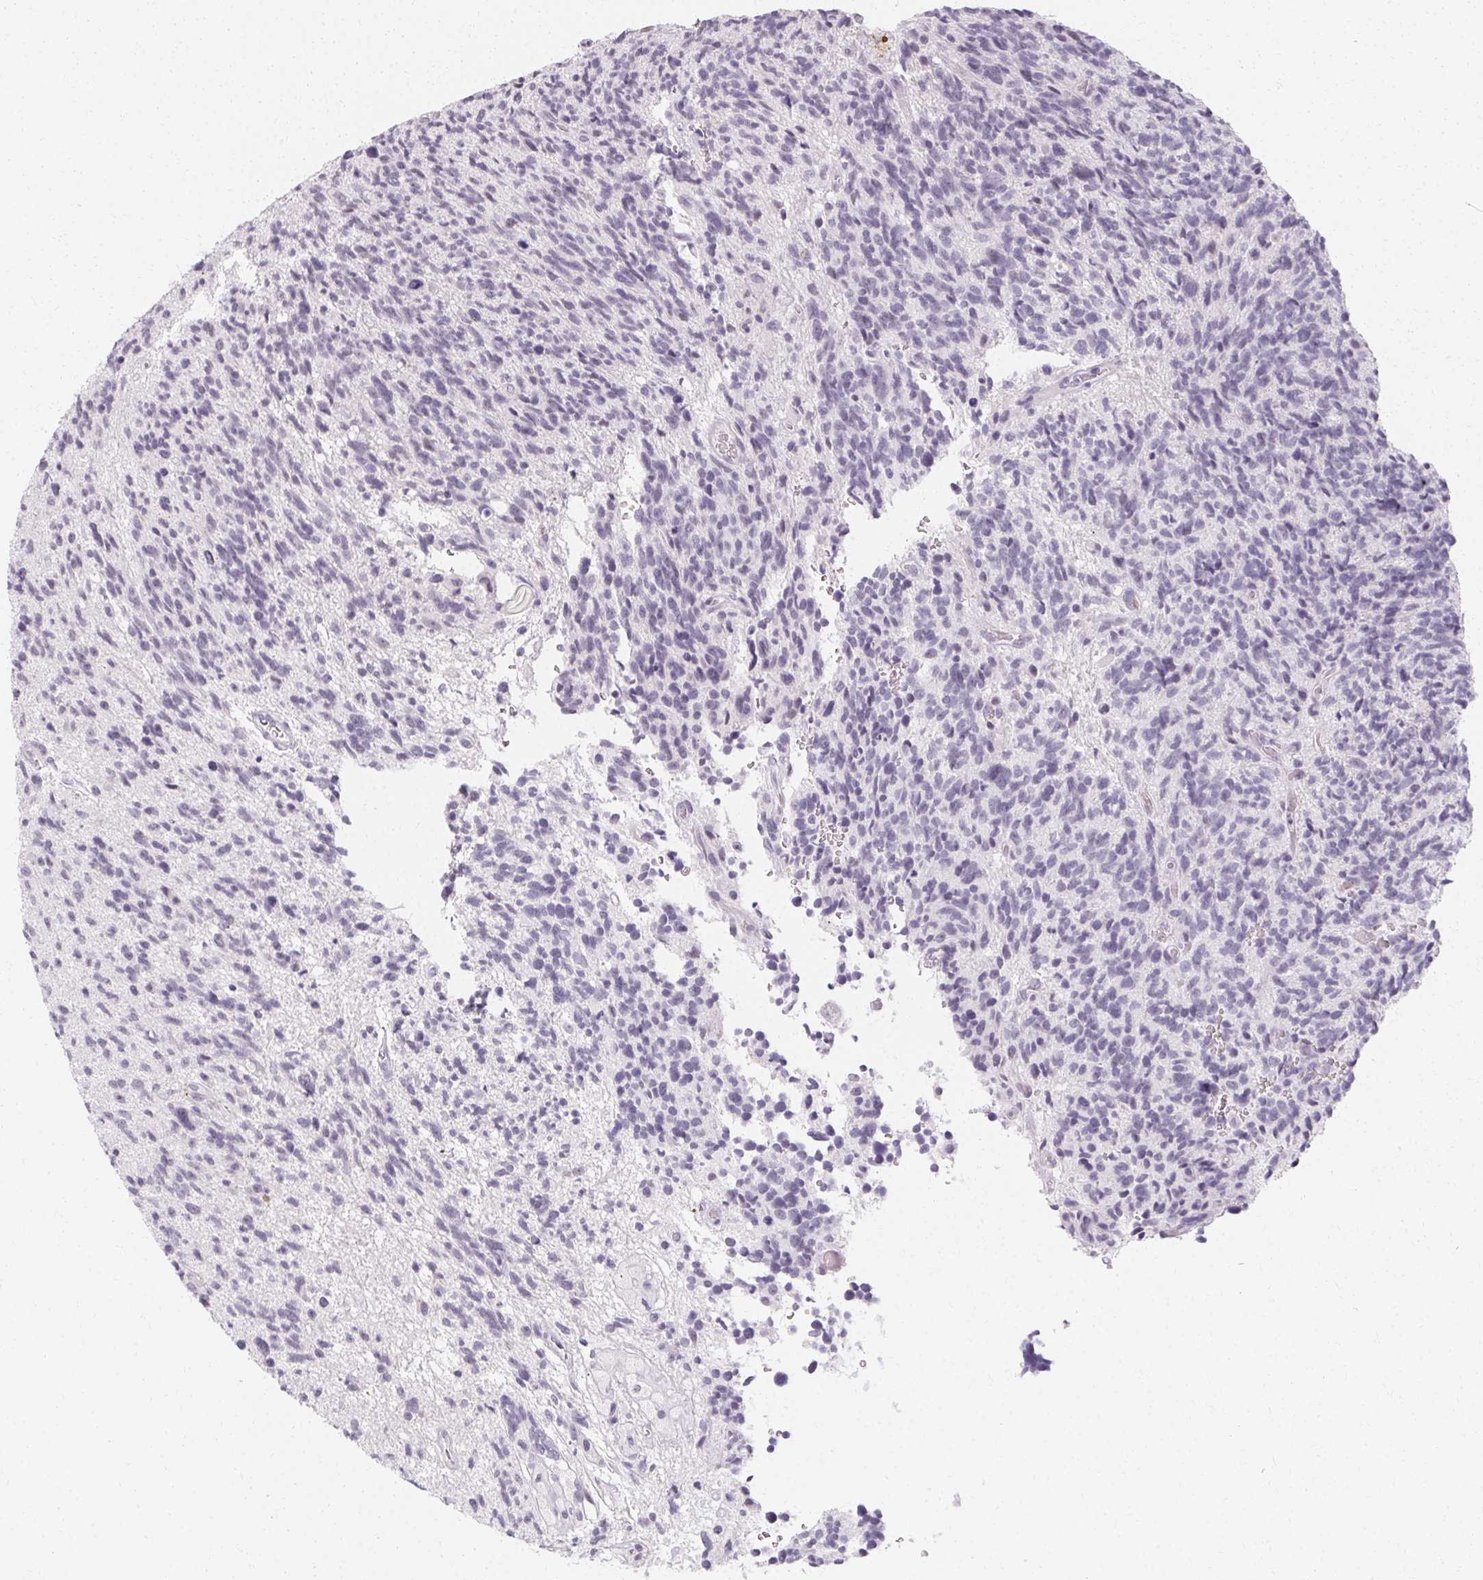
{"staining": {"intensity": "negative", "quantity": "none", "location": "none"}, "tissue": "glioma", "cell_type": "Tumor cells", "image_type": "cancer", "snomed": [{"axis": "morphology", "description": "Glioma, malignant, High grade"}, {"axis": "topography", "description": "Brain"}], "caption": "Protein analysis of malignant high-grade glioma demonstrates no significant expression in tumor cells.", "gene": "SYNPR", "patient": {"sex": "male", "age": 29}}